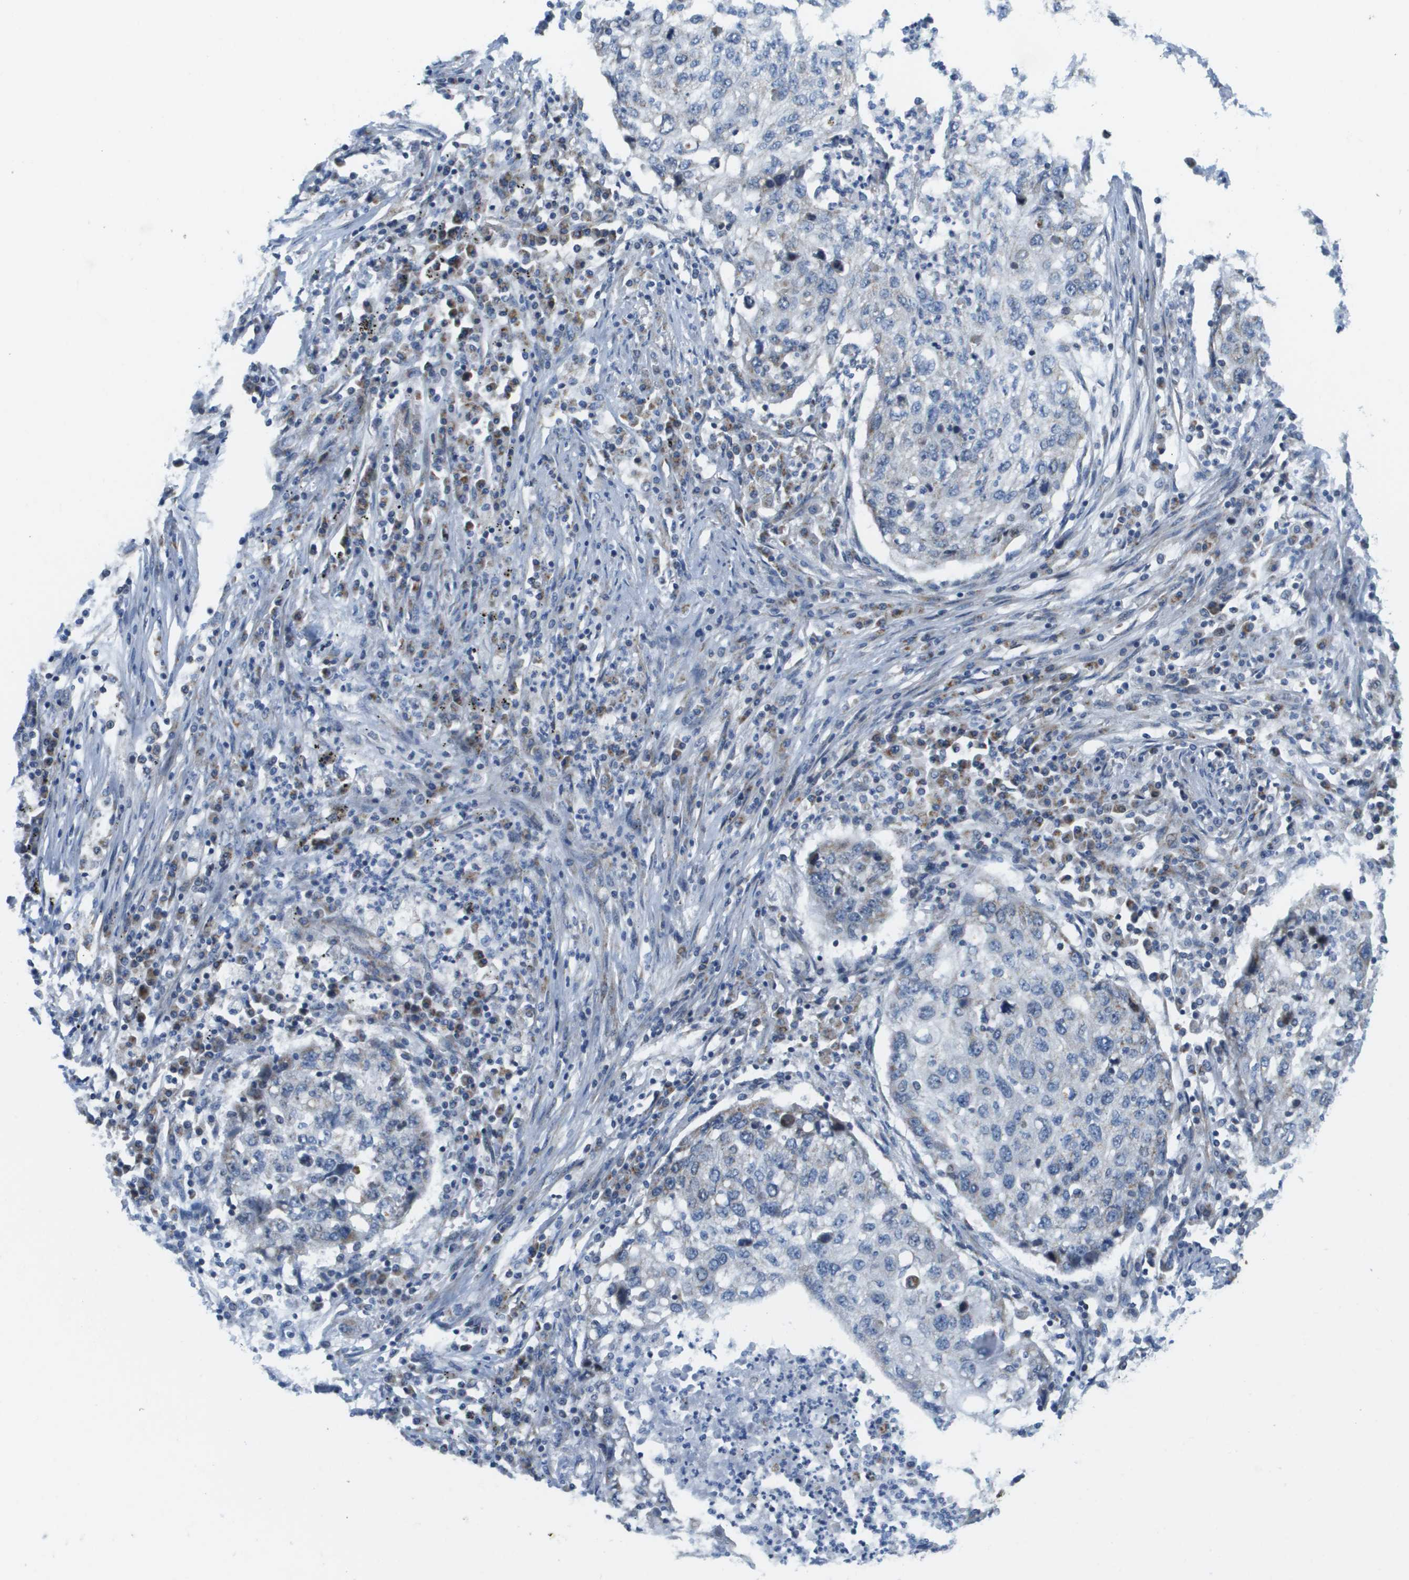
{"staining": {"intensity": "negative", "quantity": "none", "location": "none"}, "tissue": "lung cancer", "cell_type": "Tumor cells", "image_type": "cancer", "snomed": [{"axis": "morphology", "description": "Squamous cell carcinoma, NOS"}, {"axis": "topography", "description": "Lung"}], "caption": "Lung cancer (squamous cell carcinoma) was stained to show a protein in brown. There is no significant expression in tumor cells.", "gene": "KRT23", "patient": {"sex": "female", "age": 63}}